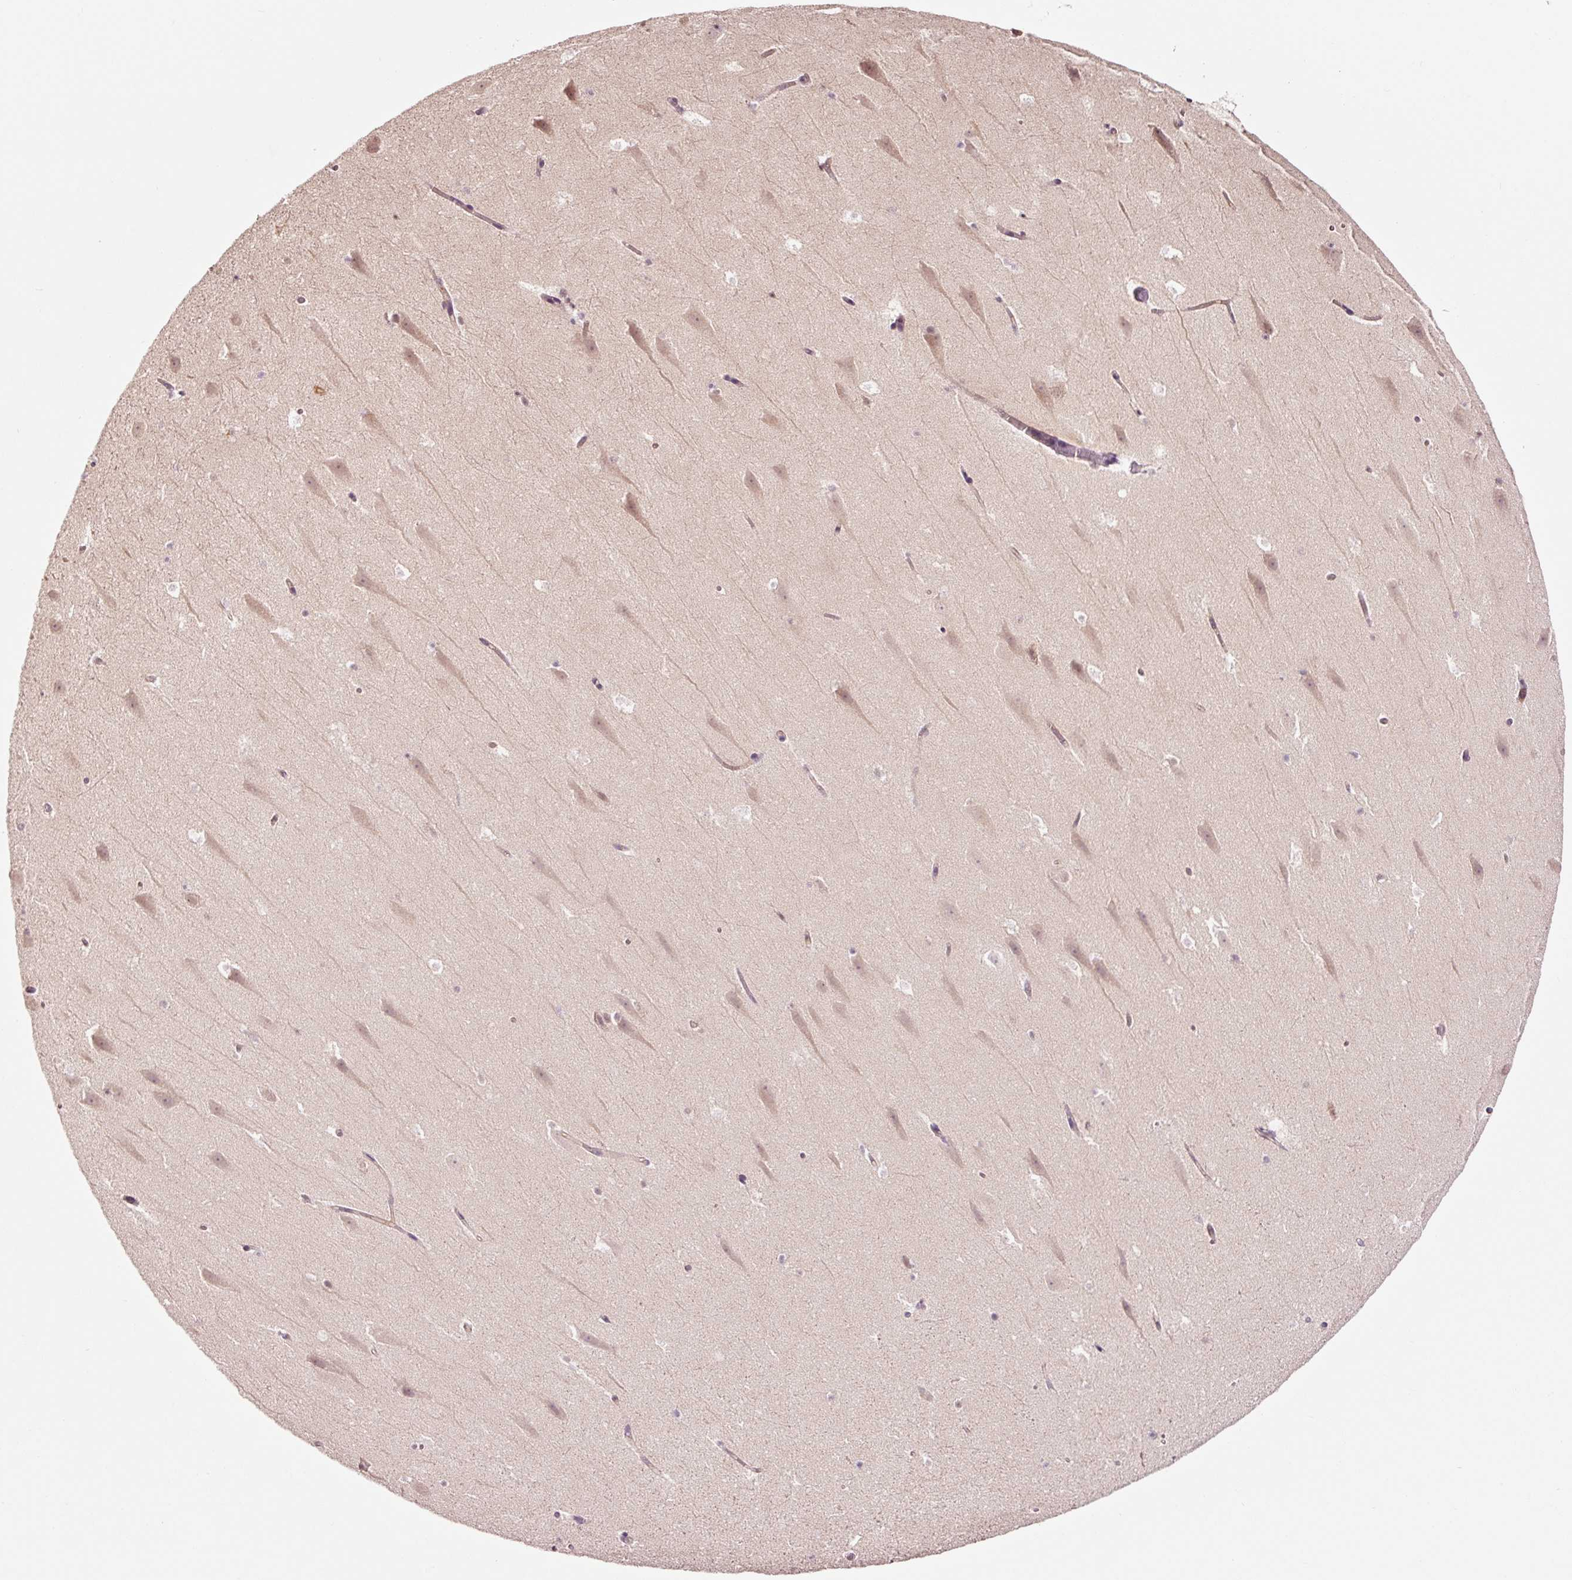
{"staining": {"intensity": "weak", "quantity": "<25%", "location": "nuclear"}, "tissue": "hippocampus", "cell_type": "Glial cells", "image_type": "normal", "snomed": [{"axis": "morphology", "description": "Normal tissue, NOS"}, {"axis": "topography", "description": "Hippocampus"}], "caption": "Immunohistochemistry (IHC) image of unremarkable hippocampus: hippocampus stained with DAB (3,3'-diaminobenzidine) reveals no significant protein positivity in glial cells.", "gene": "FBXL14", "patient": {"sex": "male", "age": 37}}